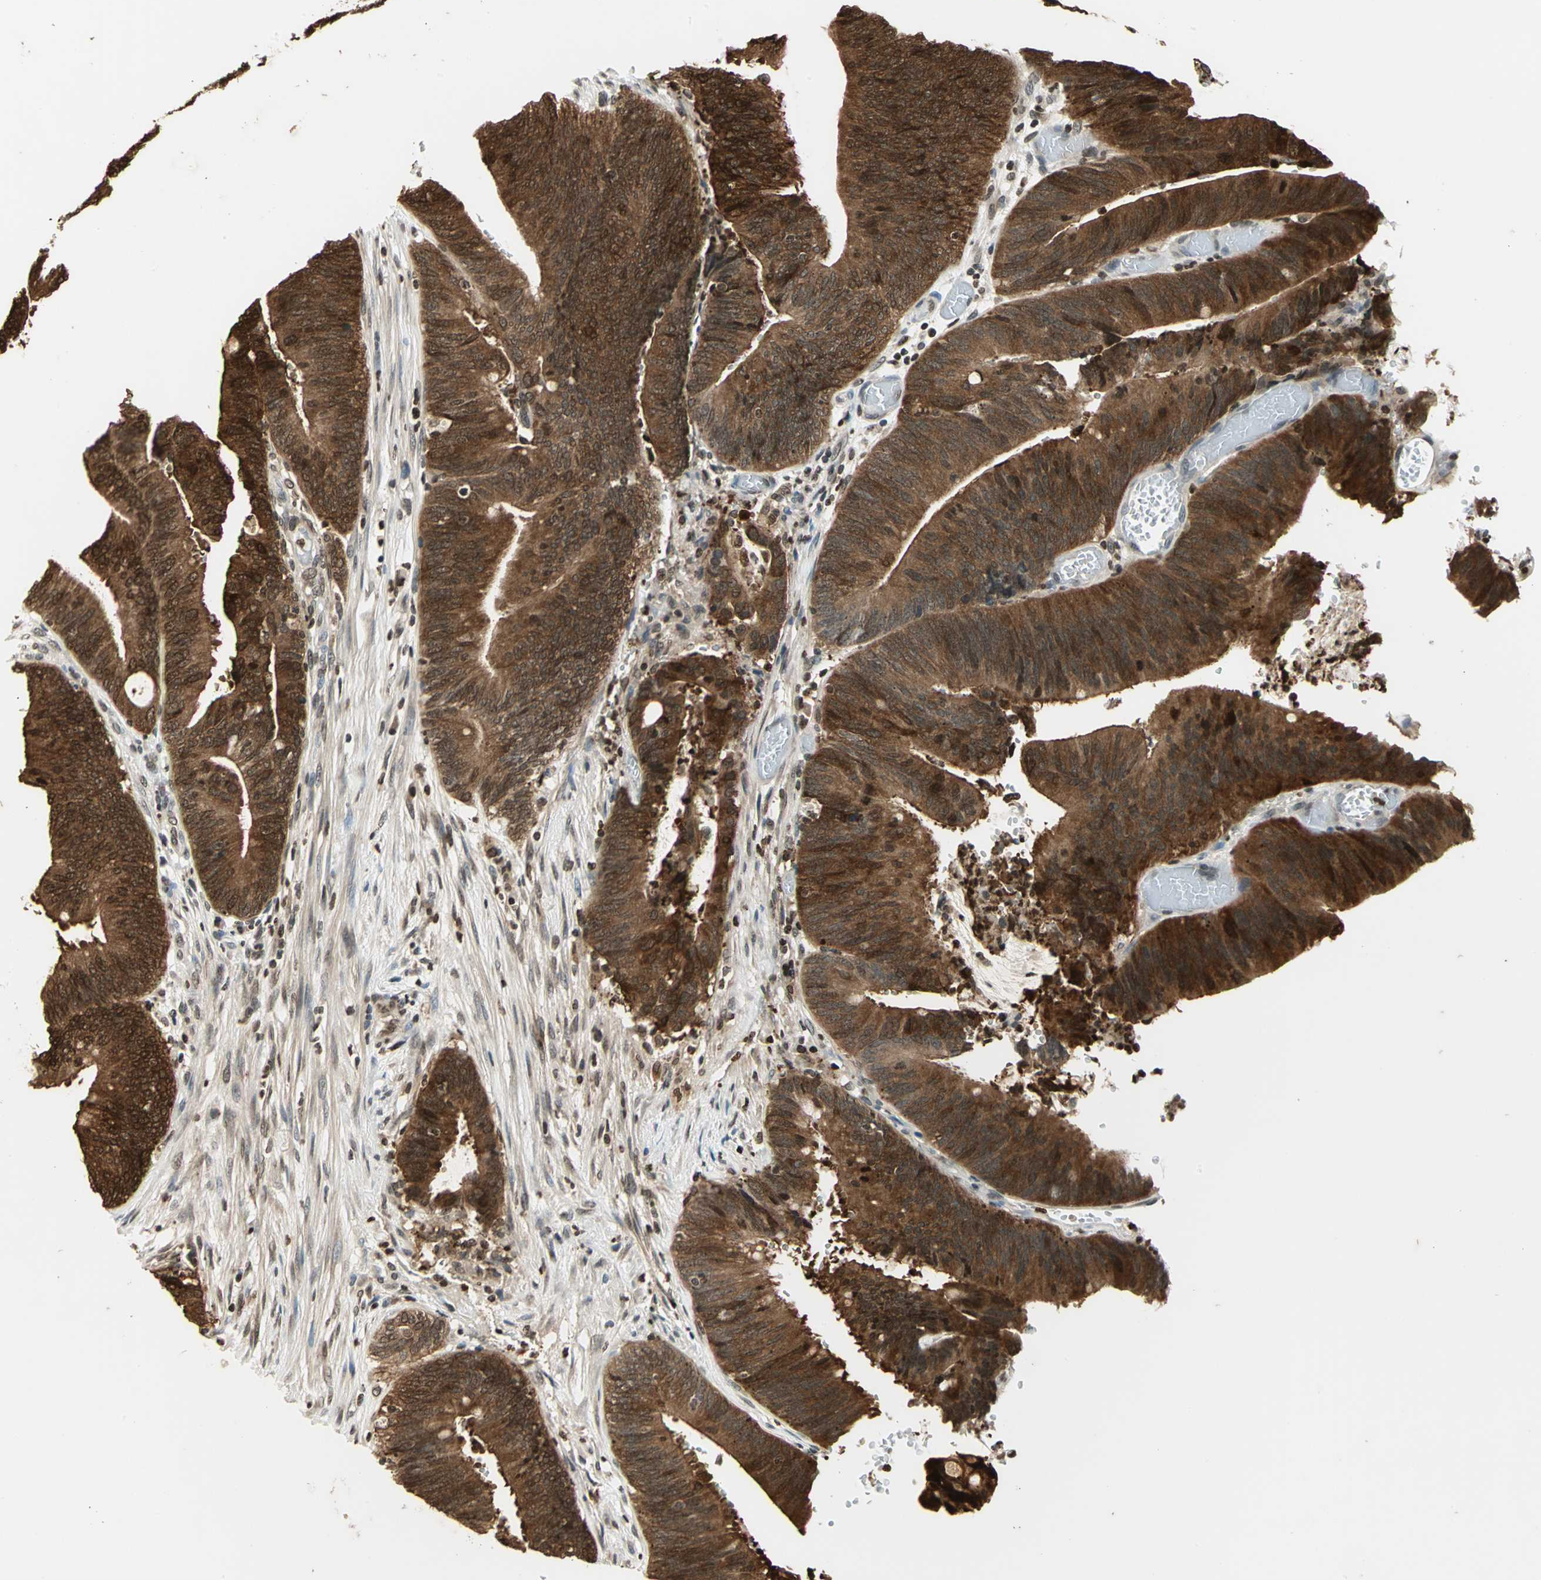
{"staining": {"intensity": "strong", "quantity": ">75%", "location": "cytoplasmic/membranous,nuclear"}, "tissue": "colorectal cancer", "cell_type": "Tumor cells", "image_type": "cancer", "snomed": [{"axis": "morphology", "description": "Adenocarcinoma, NOS"}, {"axis": "topography", "description": "Rectum"}], "caption": "A high-resolution micrograph shows immunohistochemistry staining of colorectal cancer (adenocarcinoma), which displays strong cytoplasmic/membranous and nuclear expression in about >75% of tumor cells.", "gene": "LGALS3", "patient": {"sex": "female", "age": 66}}